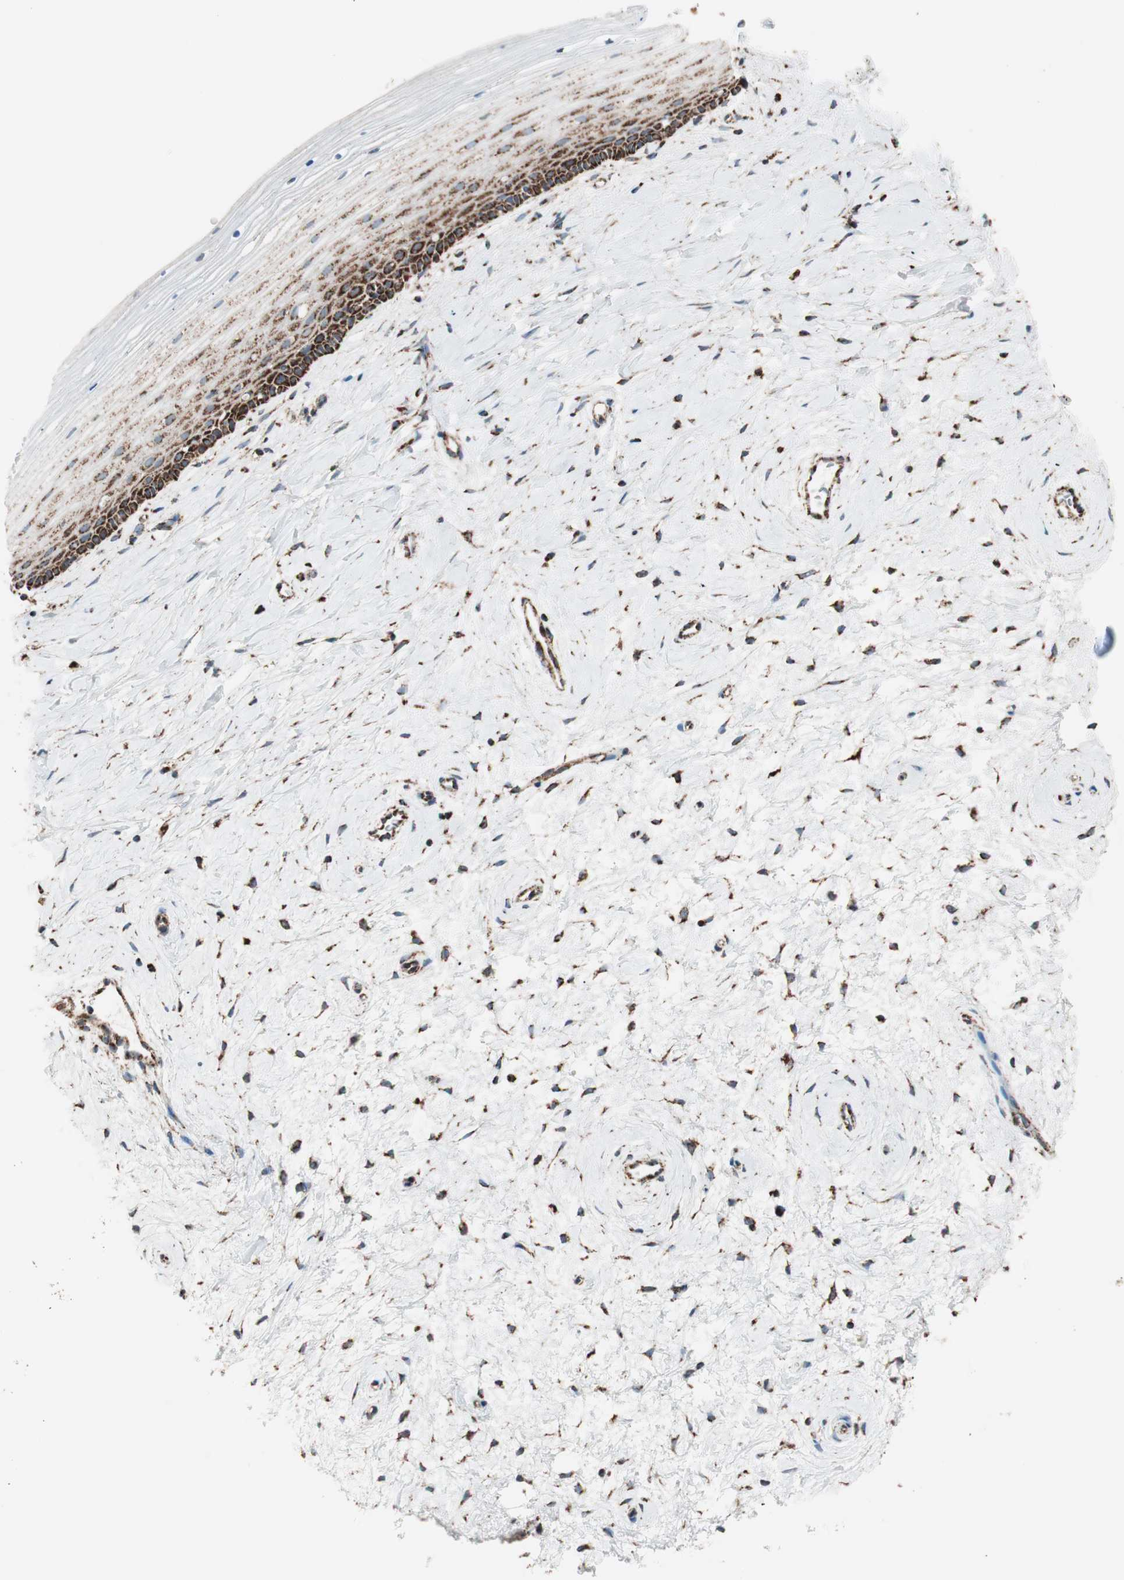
{"staining": {"intensity": "strong", "quantity": ">75%", "location": "cytoplasmic/membranous"}, "tissue": "cervix", "cell_type": "Glandular cells", "image_type": "normal", "snomed": [{"axis": "morphology", "description": "Normal tissue, NOS"}, {"axis": "topography", "description": "Cervix"}], "caption": "Immunohistochemistry (DAB) staining of unremarkable human cervix demonstrates strong cytoplasmic/membranous protein expression in about >75% of glandular cells. The staining is performed using DAB brown chromogen to label protein expression. The nuclei are counter-stained blue using hematoxylin.", "gene": "TOMM22", "patient": {"sex": "female", "age": 39}}